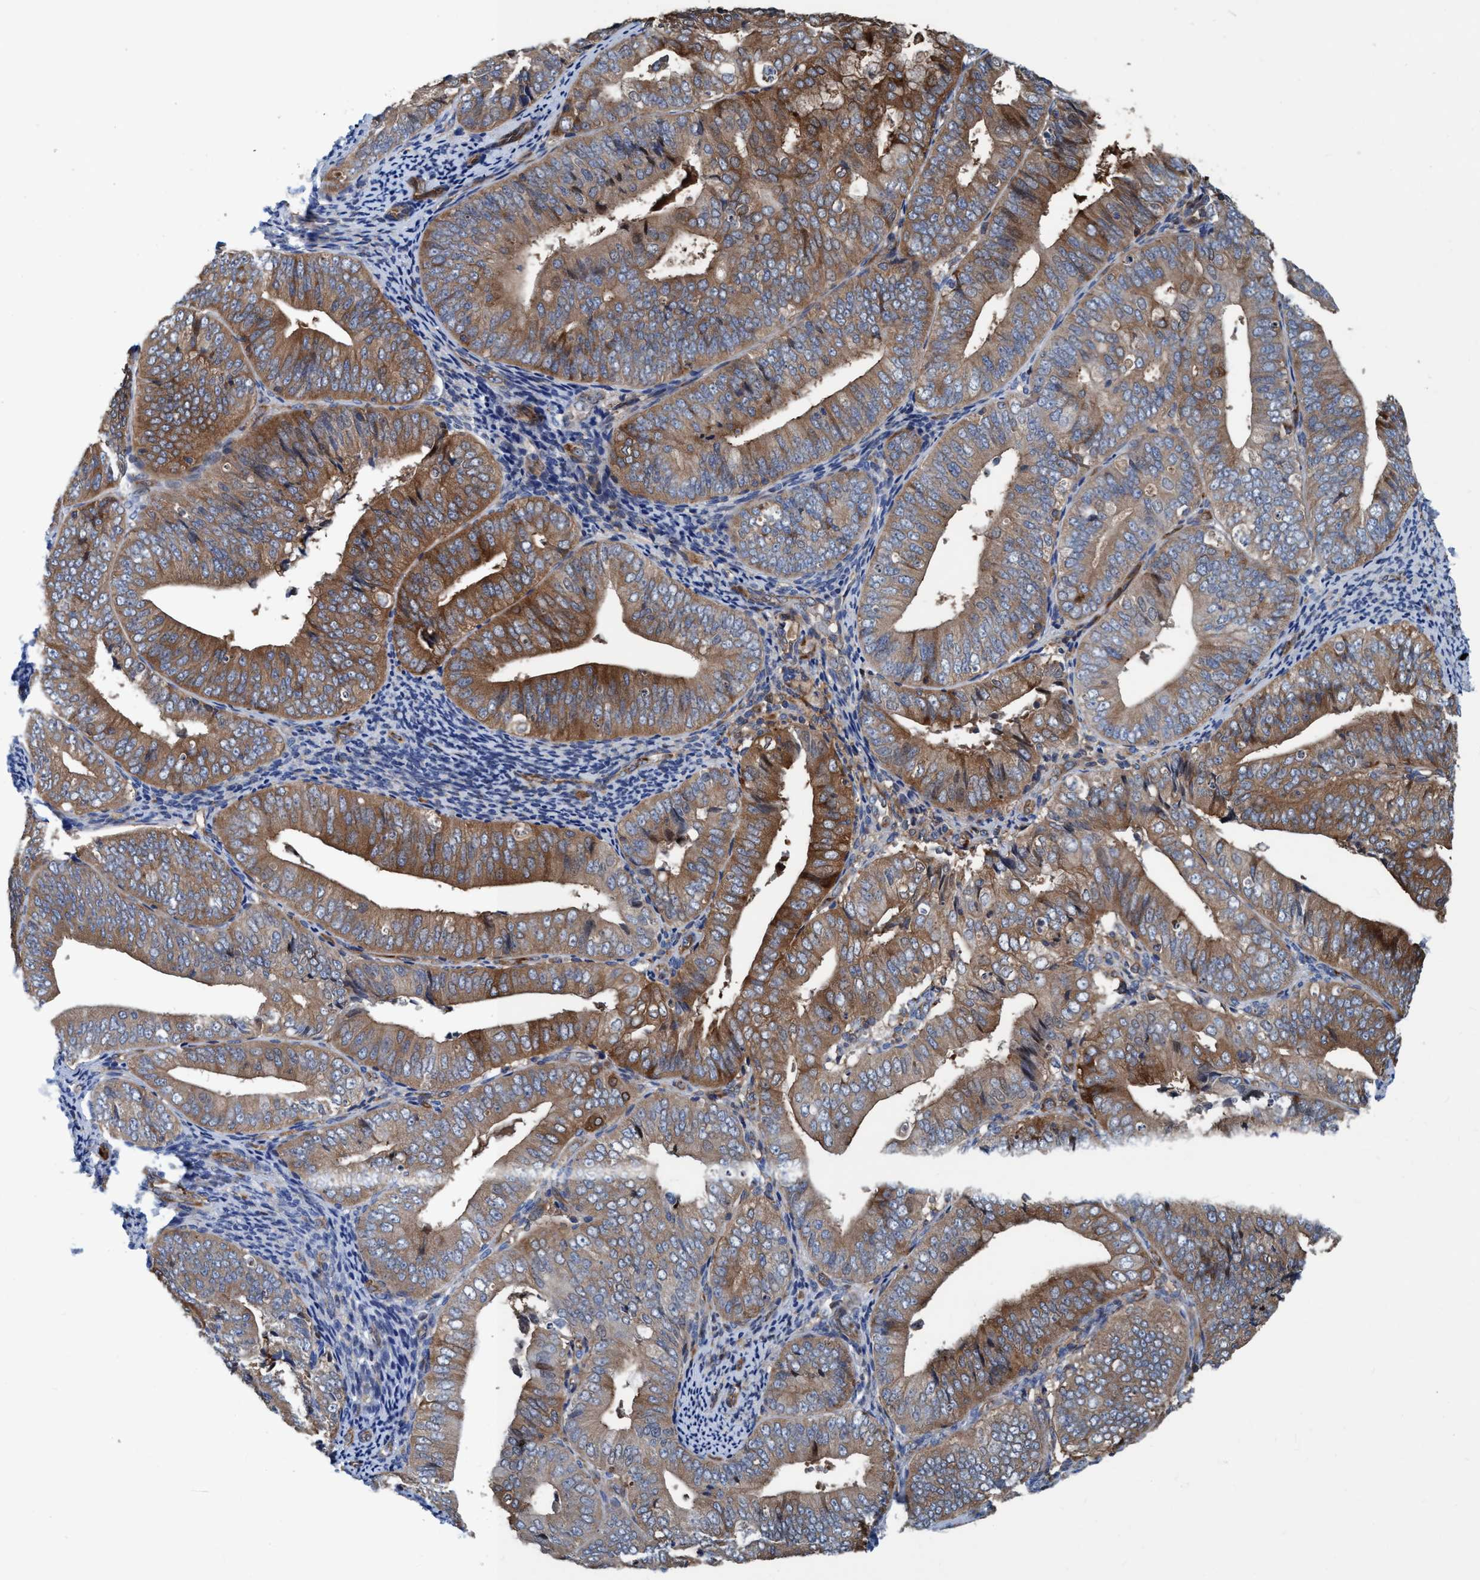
{"staining": {"intensity": "strong", "quantity": ">75%", "location": "cytoplasmic/membranous"}, "tissue": "endometrial cancer", "cell_type": "Tumor cells", "image_type": "cancer", "snomed": [{"axis": "morphology", "description": "Adenocarcinoma, NOS"}, {"axis": "topography", "description": "Endometrium"}], "caption": "Protein staining by immunohistochemistry (IHC) shows strong cytoplasmic/membranous staining in about >75% of tumor cells in endometrial cancer.", "gene": "NMT1", "patient": {"sex": "female", "age": 63}}